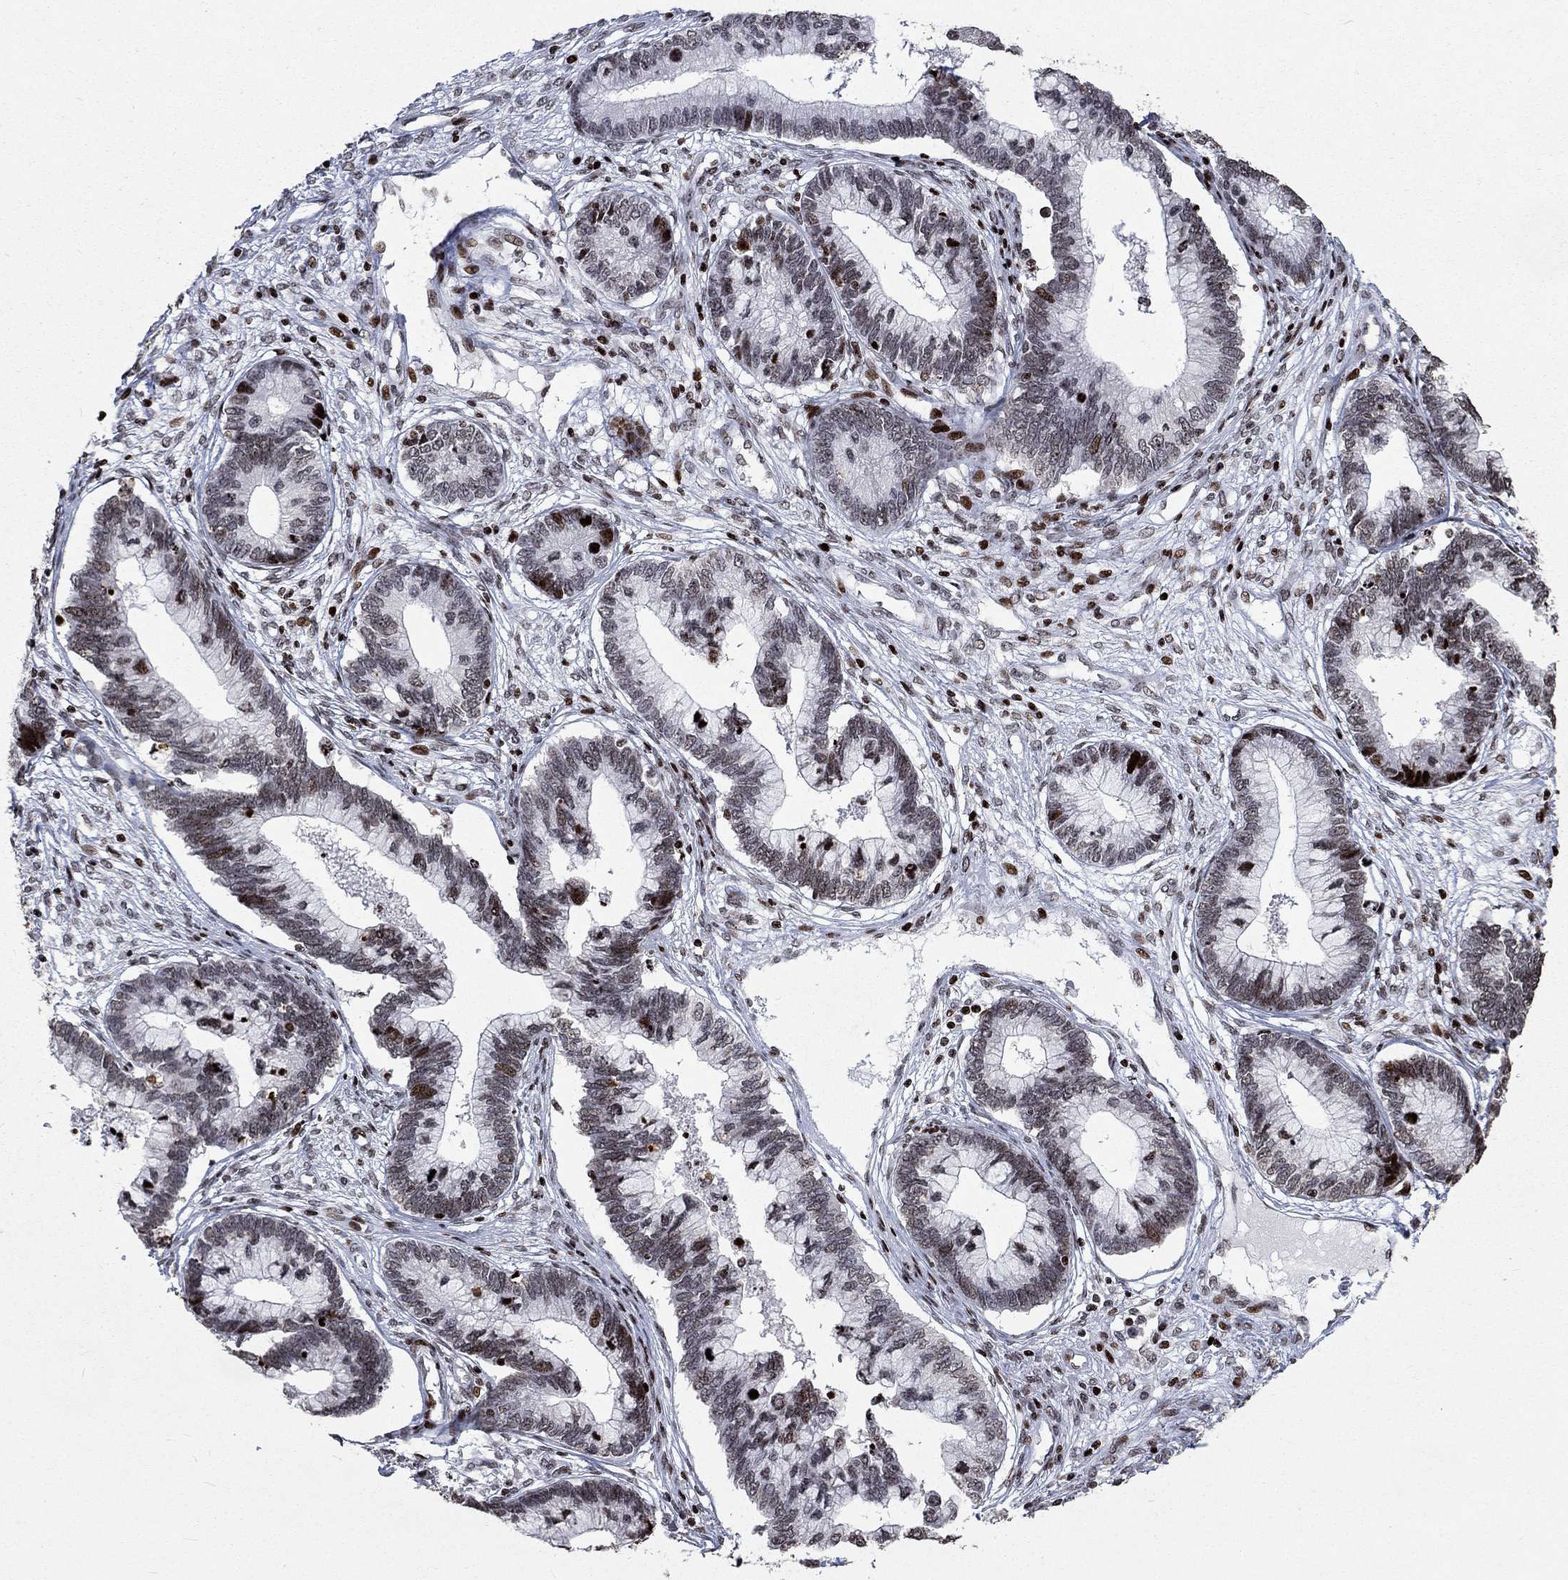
{"staining": {"intensity": "moderate", "quantity": "<25%", "location": "nuclear"}, "tissue": "cervical cancer", "cell_type": "Tumor cells", "image_type": "cancer", "snomed": [{"axis": "morphology", "description": "Adenocarcinoma, NOS"}, {"axis": "topography", "description": "Cervix"}], "caption": "Cervical adenocarcinoma tissue shows moderate nuclear positivity in about <25% of tumor cells The staining was performed using DAB to visualize the protein expression in brown, while the nuclei were stained in blue with hematoxylin (Magnification: 20x).", "gene": "SRSF3", "patient": {"sex": "female", "age": 44}}